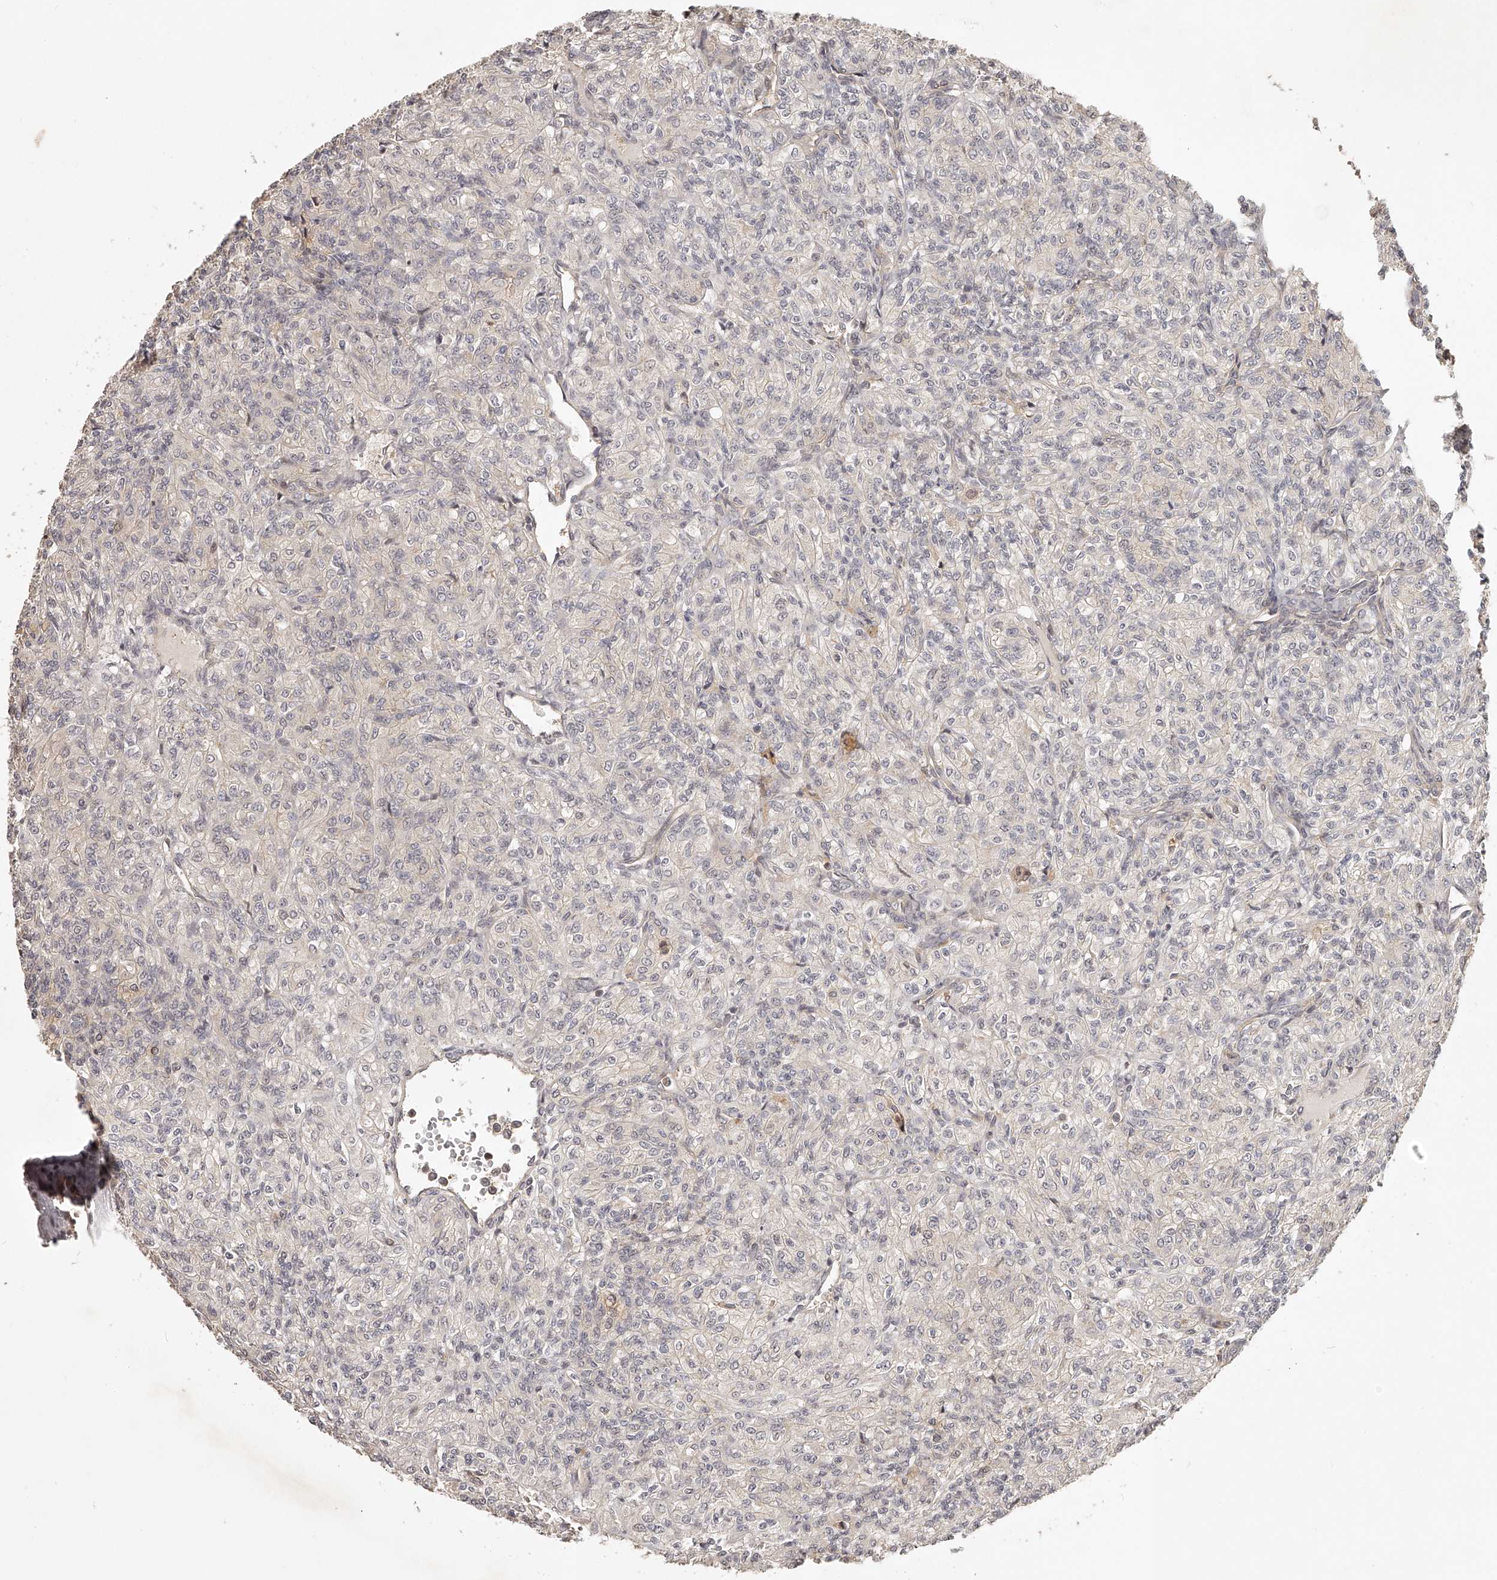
{"staining": {"intensity": "weak", "quantity": "<25%", "location": "cytoplasmic/membranous"}, "tissue": "renal cancer", "cell_type": "Tumor cells", "image_type": "cancer", "snomed": [{"axis": "morphology", "description": "Adenocarcinoma, NOS"}, {"axis": "topography", "description": "Kidney"}], "caption": "DAB (3,3'-diaminobenzidine) immunohistochemical staining of renal cancer exhibits no significant staining in tumor cells. The staining is performed using DAB (3,3'-diaminobenzidine) brown chromogen with nuclei counter-stained in using hematoxylin.", "gene": "ZNF582", "patient": {"sex": "male", "age": 77}}